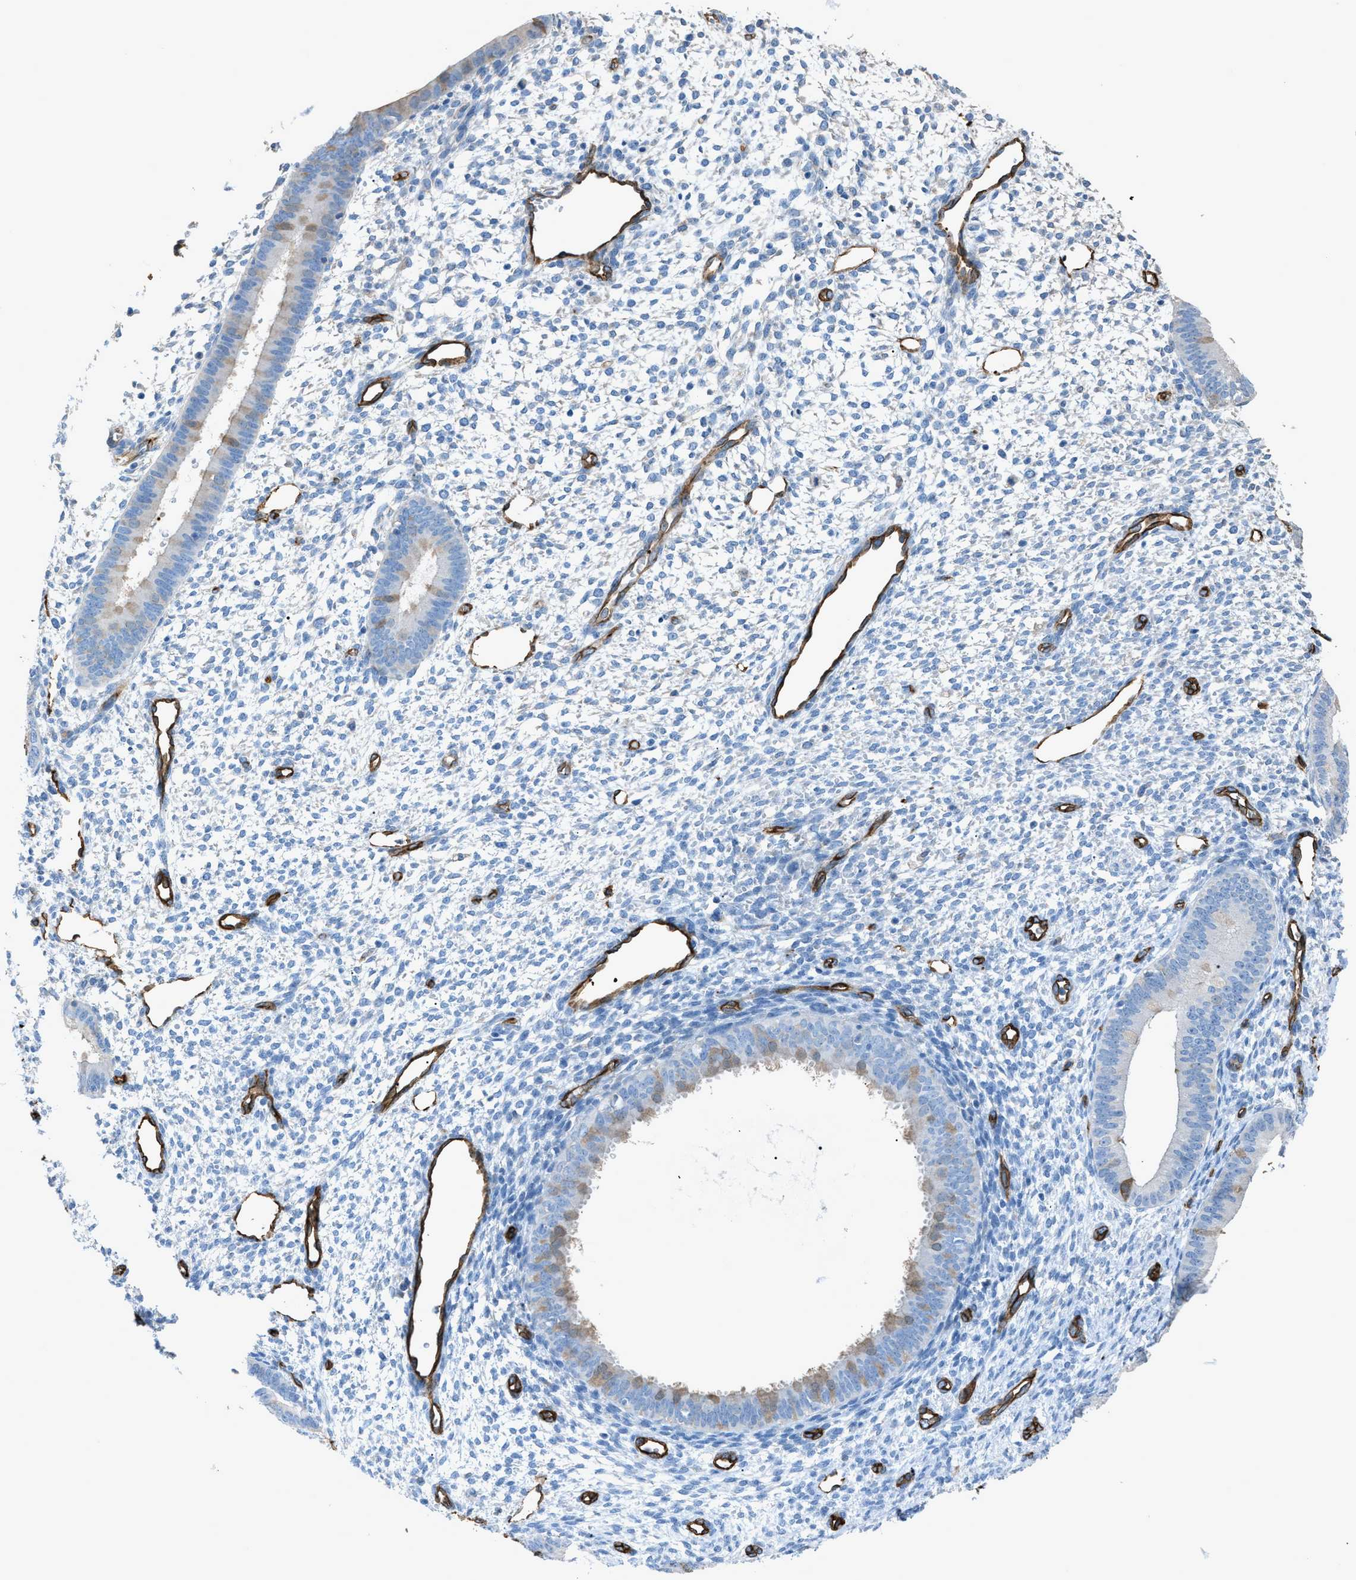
{"staining": {"intensity": "negative", "quantity": "none", "location": "none"}, "tissue": "endometrium", "cell_type": "Cells in endometrial stroma", "image_type": "normal", "snomed": [{"axis": "morphology", "description": "Normal tissue, NOS"}, {"axis": "topography", "description": "Endometrium"}], "caption": "This is an immunohistochemistry image of benign endometrium. There is no positivity in cells in endometrial stroma.", "gene": "SLC22A15", "patient": {"sex": "female", "age": 46}}